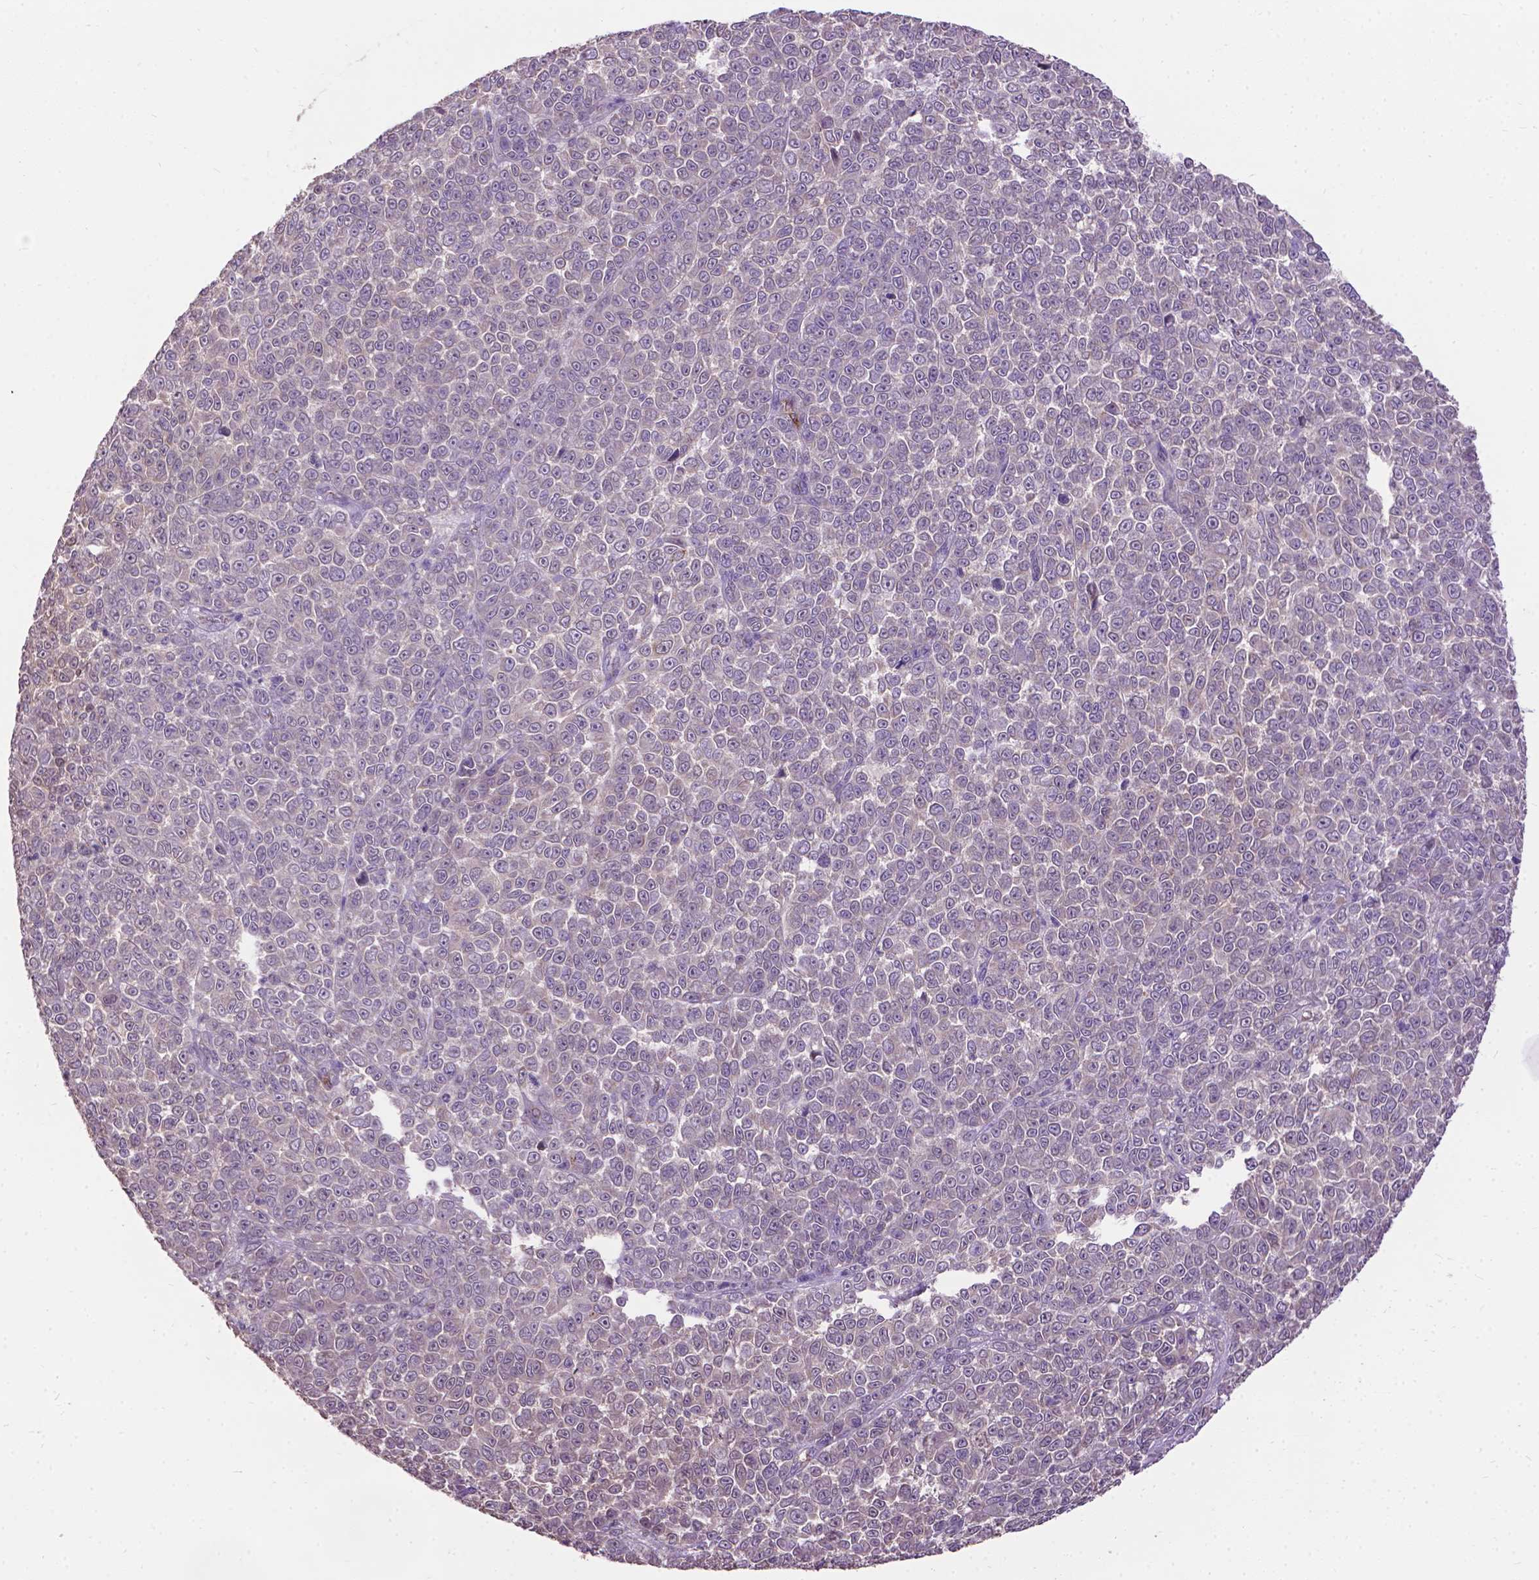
{"staining": {"intensity": "negative", "quantity": "none", "location": "none"}, "tissue": "melanoma", "cell_type": "Tumor cells", "image_type": "cancer", "snomed": [{"axis": "morphology", "description": "Malignant melanoma, NOS"}, {"axis": "topography", "description": "Skin"}], "caption": "A histopathology image of melanoma stained for a protein demonstrates no brown staining in tumor cells.", "gene": "ZNF337", "patient": {"sex": "female", "age": 95}}